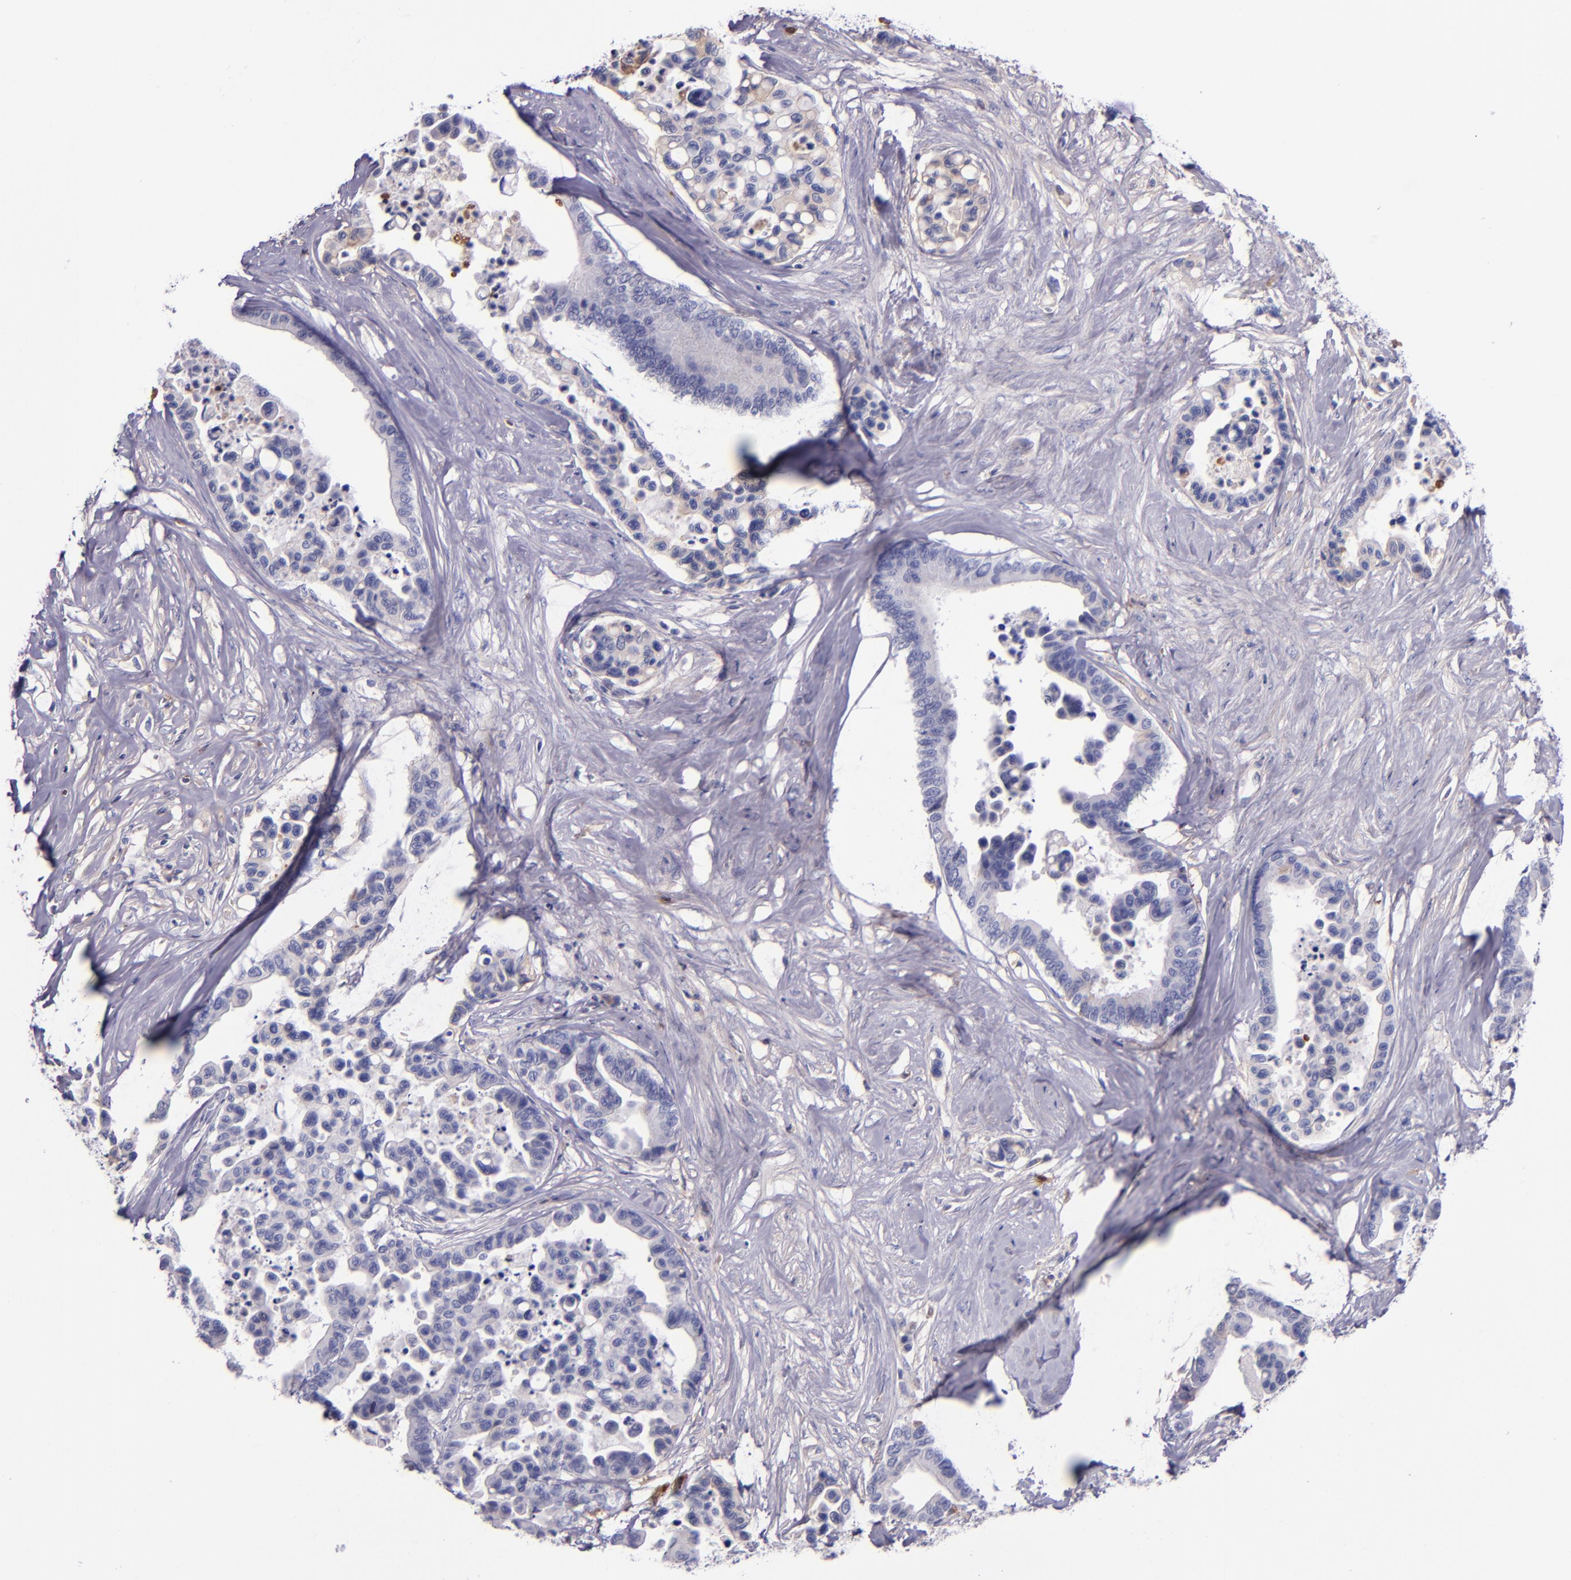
{"staining": {"intensity": "negative", "quantity": "none", "location": "none"}, "tissue": "colorectal cancer", "cell_type": "Tumor cells", "image_type": "cancer", "snomed": [{"axis": "morphology", "description": "Adenocarcinoma, NOS"}, {"axis": "topography", "description": "Colon"}], "caption": "Immunohistochemistry photomicrograph of human colorectal adenocarcinoma stained for a protein (brown), which demonstrates no expression in tumor cells. (Brightfield microscopy of DAB (3,3'-diaminobenzidine) immunohistochemistry (IHC) at high magnification).", "gene": "KNG1", "patient": {"sex": "male", "age": 82}}